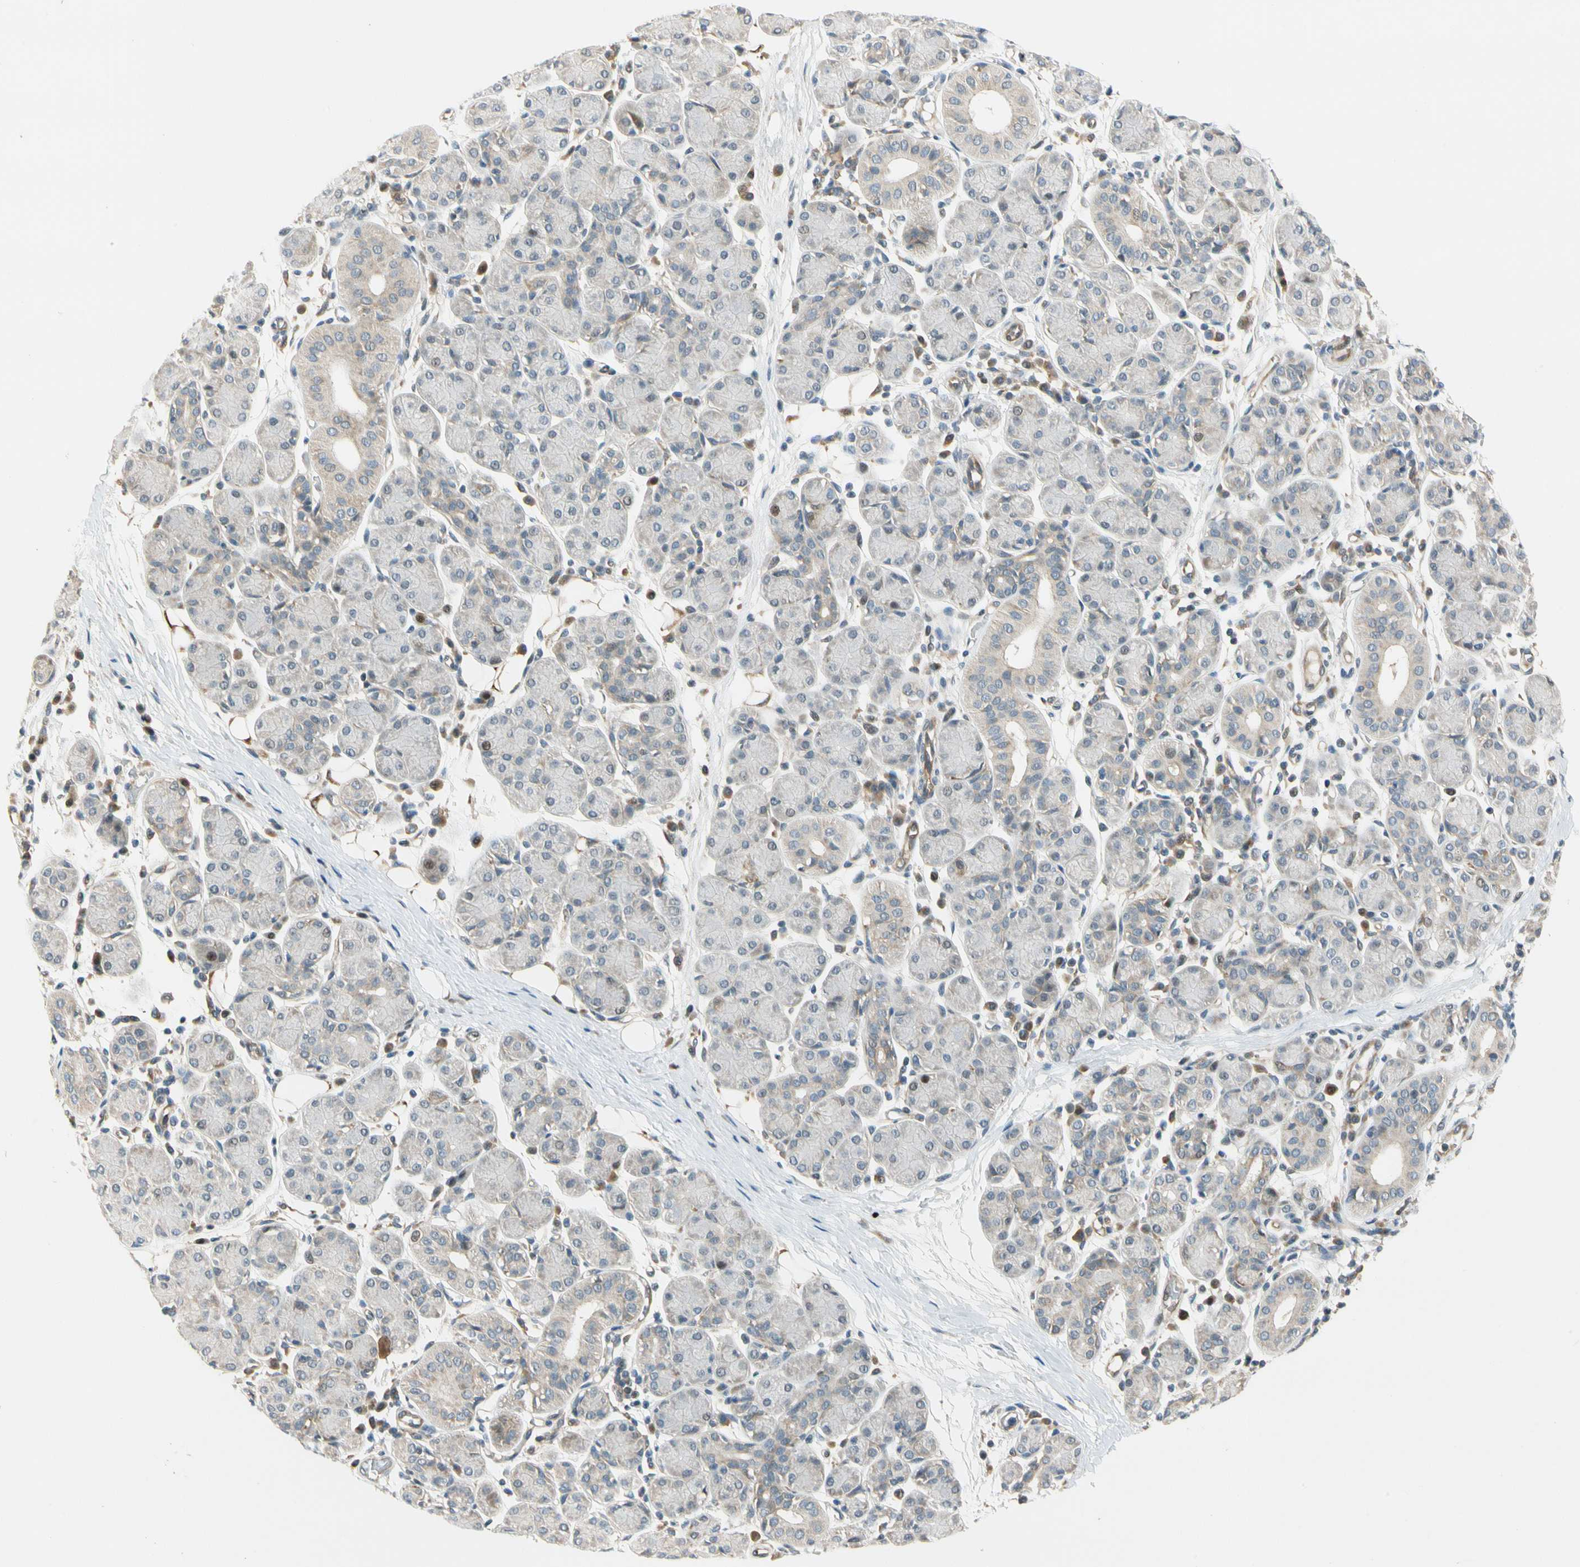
{"staining": {"intensity": "weak", "quantity": "<25%", "location": "cytoplasmic/membranous"}, "tissue": "salivary gland", "cell_type": "Glandular cells", "image_type": "normal", "snomed": [{"axis": "morphology", "description": "Normal tissue, NOS"}, {"axis": "morphology", "description": "Inflammation, NOS"}, {"axis": "topography", "description": "Lymph node"}, {"axis": "topography", "description": "Salivary gland"}], "caption": "The IHC image has no significant staining in glandular cells of salivary gland.", "gene": "GATD1", "patient": {"sex": "male", "age": 3}}